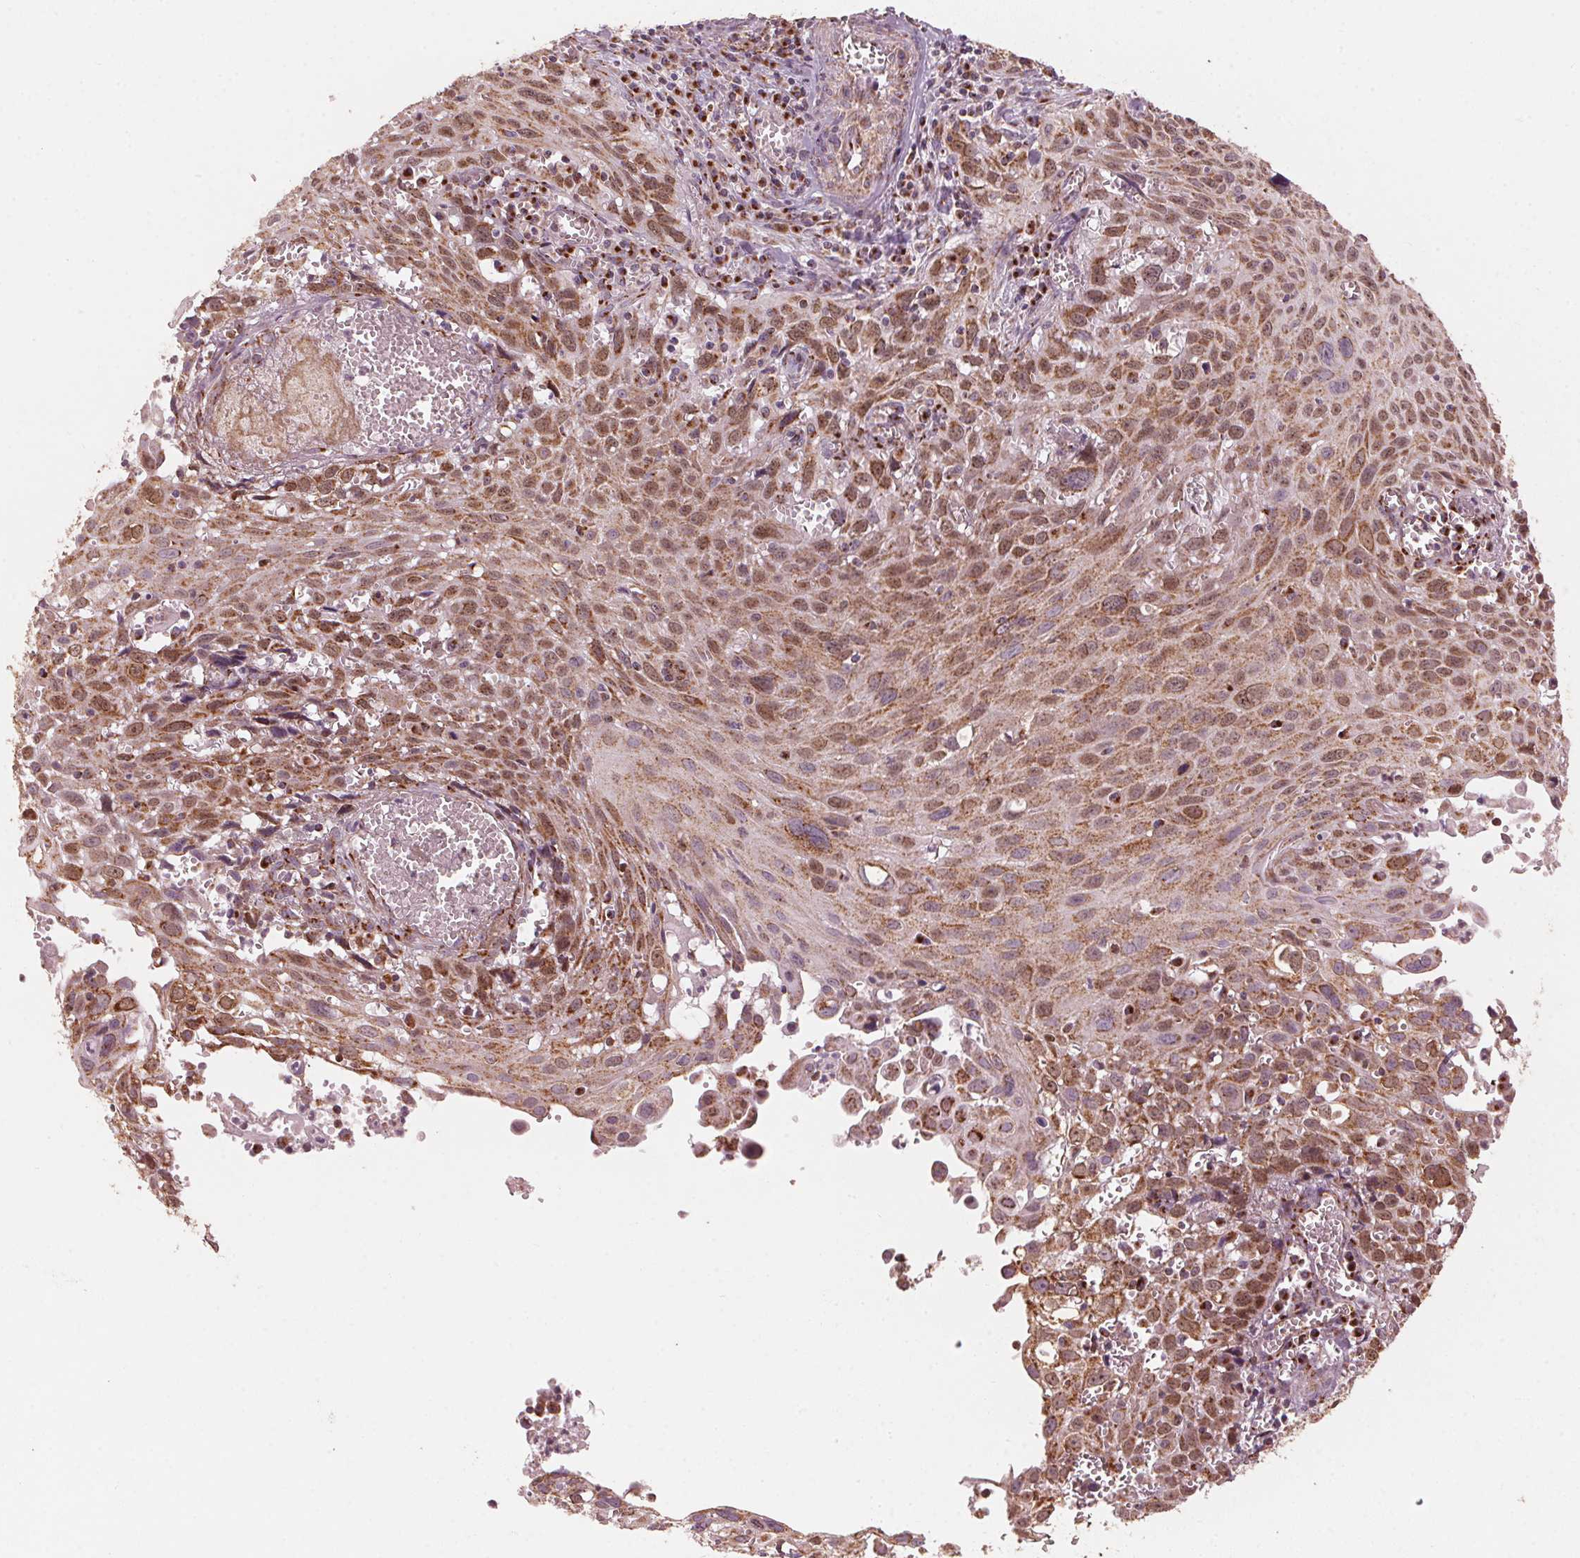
{"staining": {"intensity": "strong", "quantity": ">75%", "location": "cytoplasmic/membranous"}, "tissue": "cervical cancer", "cell_type": "Tumor cells", "image_type": "cancer", "snomed": [{"axis": "morphology", "description": "Squamous cell carcinoma, NOS"}, {"axis": "topography", "description": "Cervix"}], "caption": "Immunohistochemical staining of human cervical cancer (squamous cell carcinoma) exhibits high levels of strong cytoplasmic/membranous positivity in approximately >75% of tumor cells. The staining was performed using DAB, with brown indicating positive protein expression. Nuclei are stained blue with hematoxylin.", "gene": "TOMM70", "patient": {"sex": "female", "age": 38}}